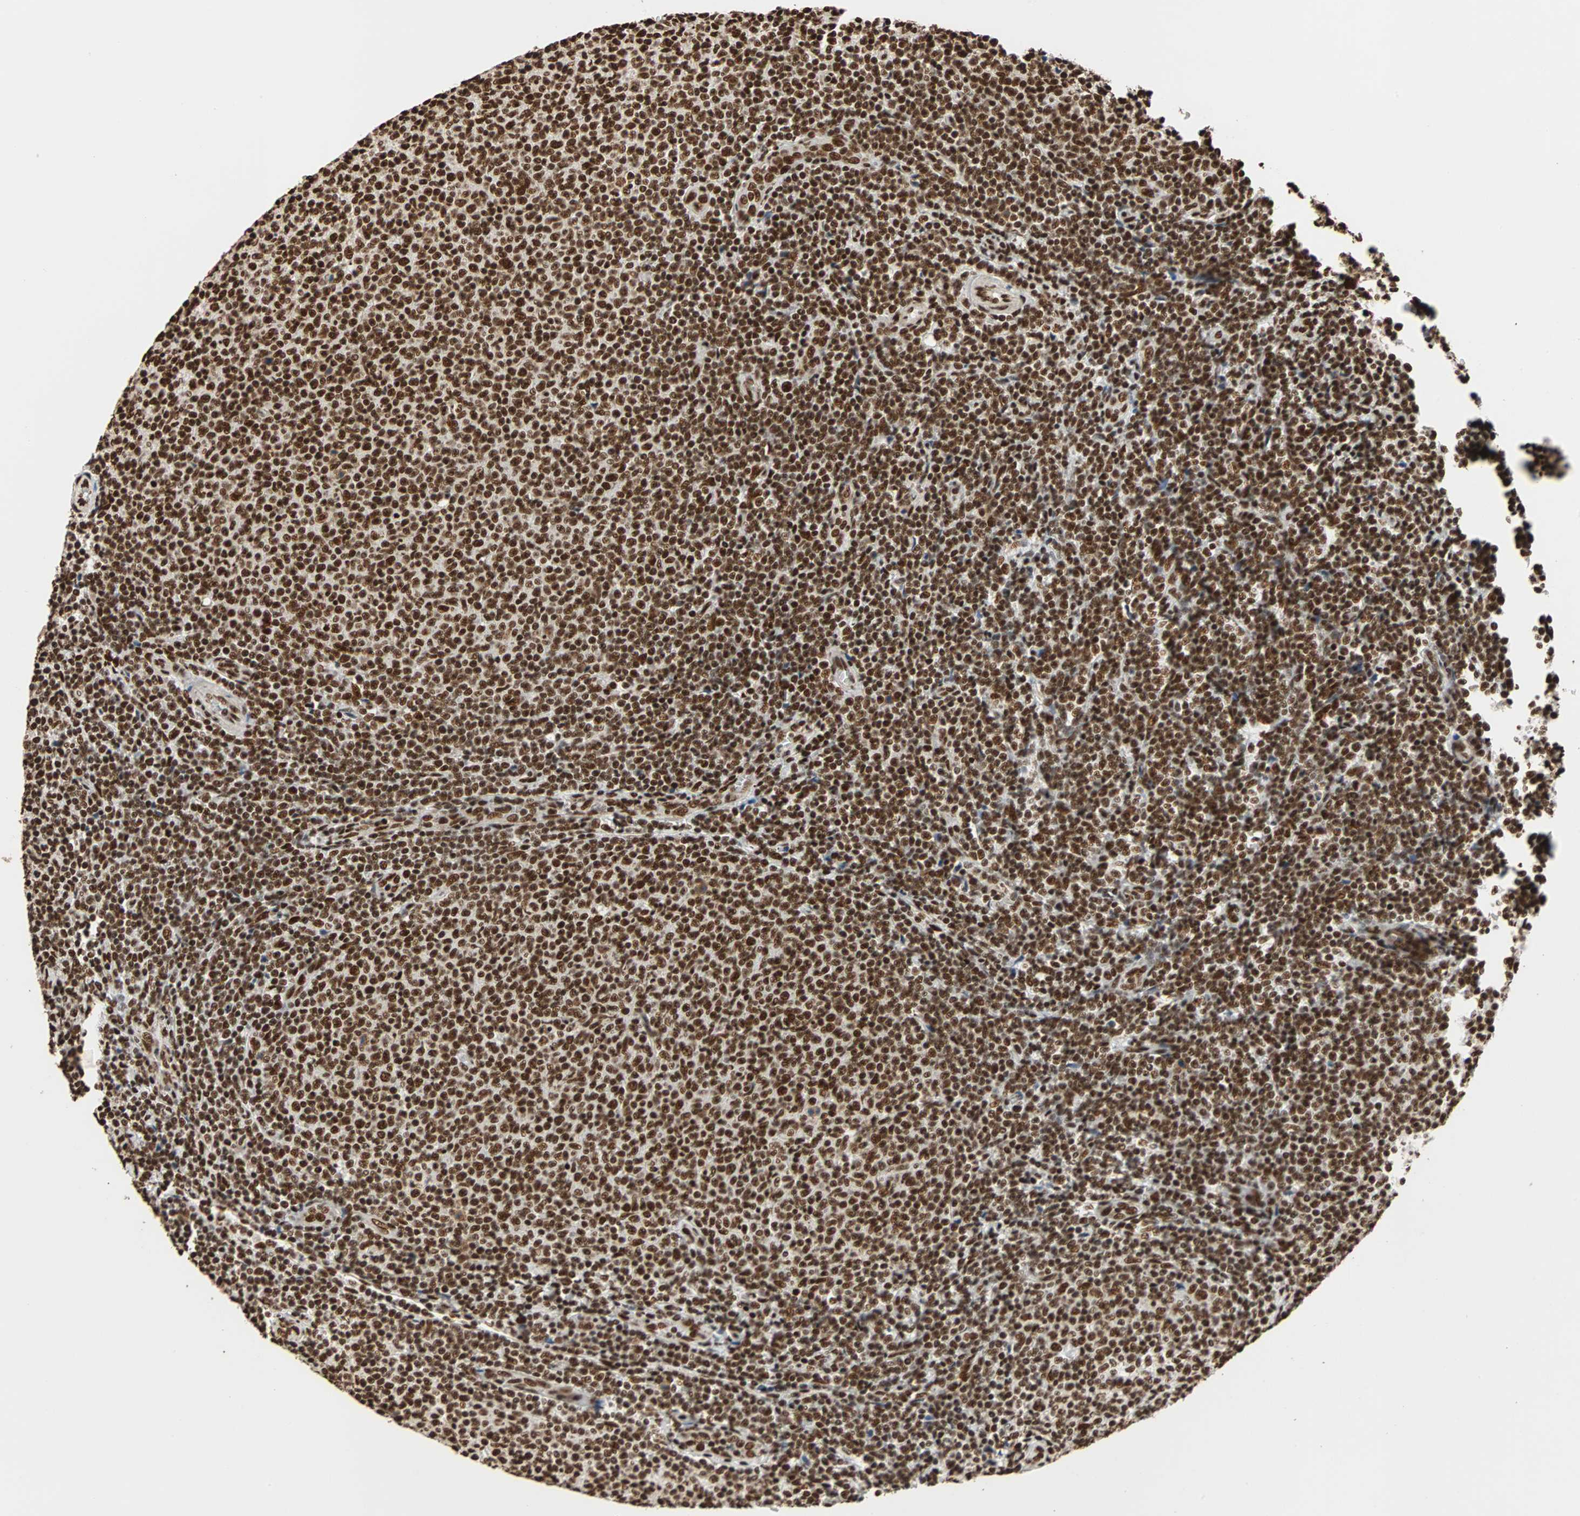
{"staining": {"intensity": "strong", "quantity": ">75%", "location": "nuclear"}, "tissue": "lymphoma", "cell_type": "Tumor cells", "image_type": "cancer", "snomed": [{"axis": "morphology", "description": "Malignant lymphoma, non-Hodgkin's type, Low grade"}, {"axis": "topography", "description": "Lymph node"}], "caption": "Protein staining of low-grade malignant lymphoma, non-Hodgkin's type tissue demonstrates strong nuclear positivity in approximately >75% of tumor cells.", "gene": "ILF2", "patient": {"sex": "male", "age": 66}}